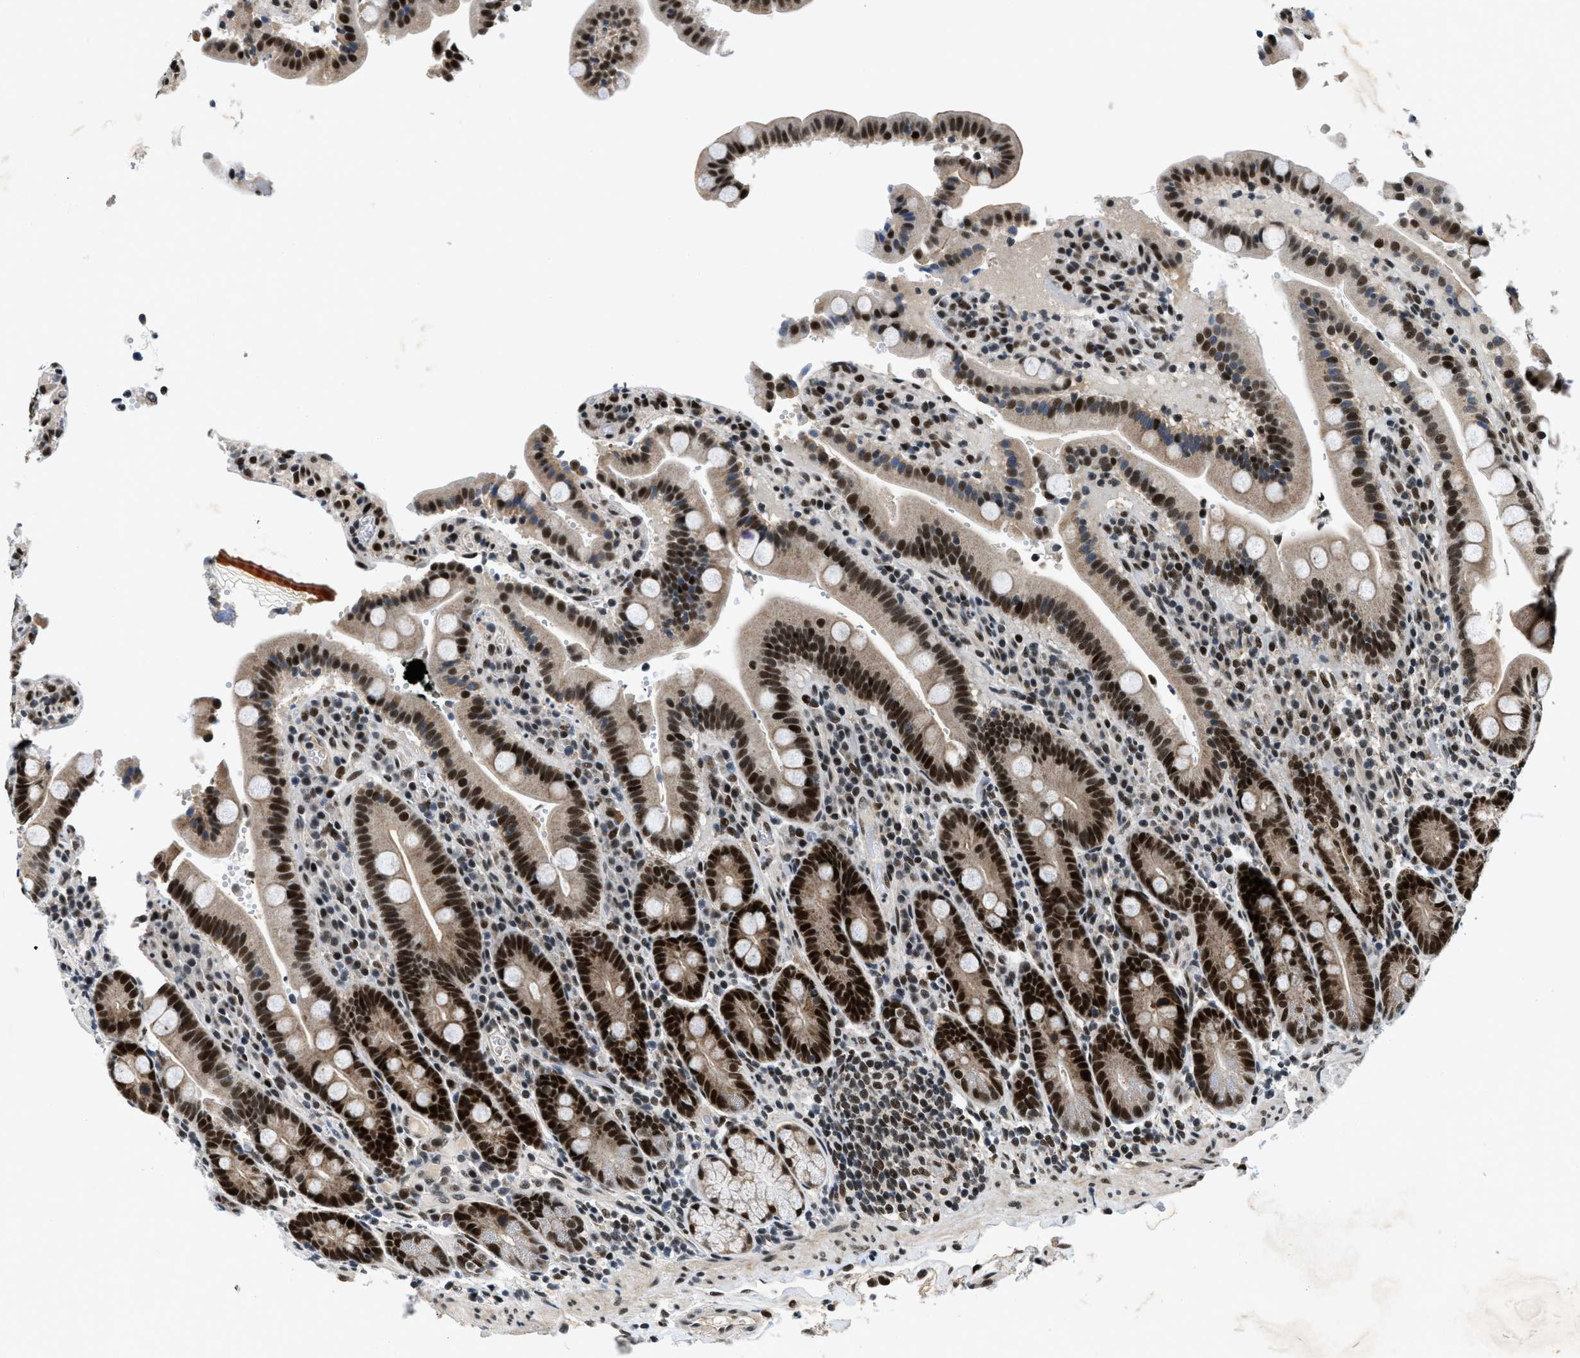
{"staining": {"intensity": "strong", "quantity": ">75%", "location": "nuclear"}, "tissue": "duodenum", "cell_type": "Glandular cells", "image_type": "normal", "snomed": [{"axis": "morphology", "description": "Normal tissue, NOS"}, {"axis": "topography", "description": "Small intestine, NOS"}], "caption": "Immunohistochemistry (IHC) image of normal human duodenum stained for a protein (brown), which demonstrates high levels of strong nuclear expression in approximately >75% of glandular cells.", "gene": "KDM3B", "patient": {"sex": "female", "age": 71}}